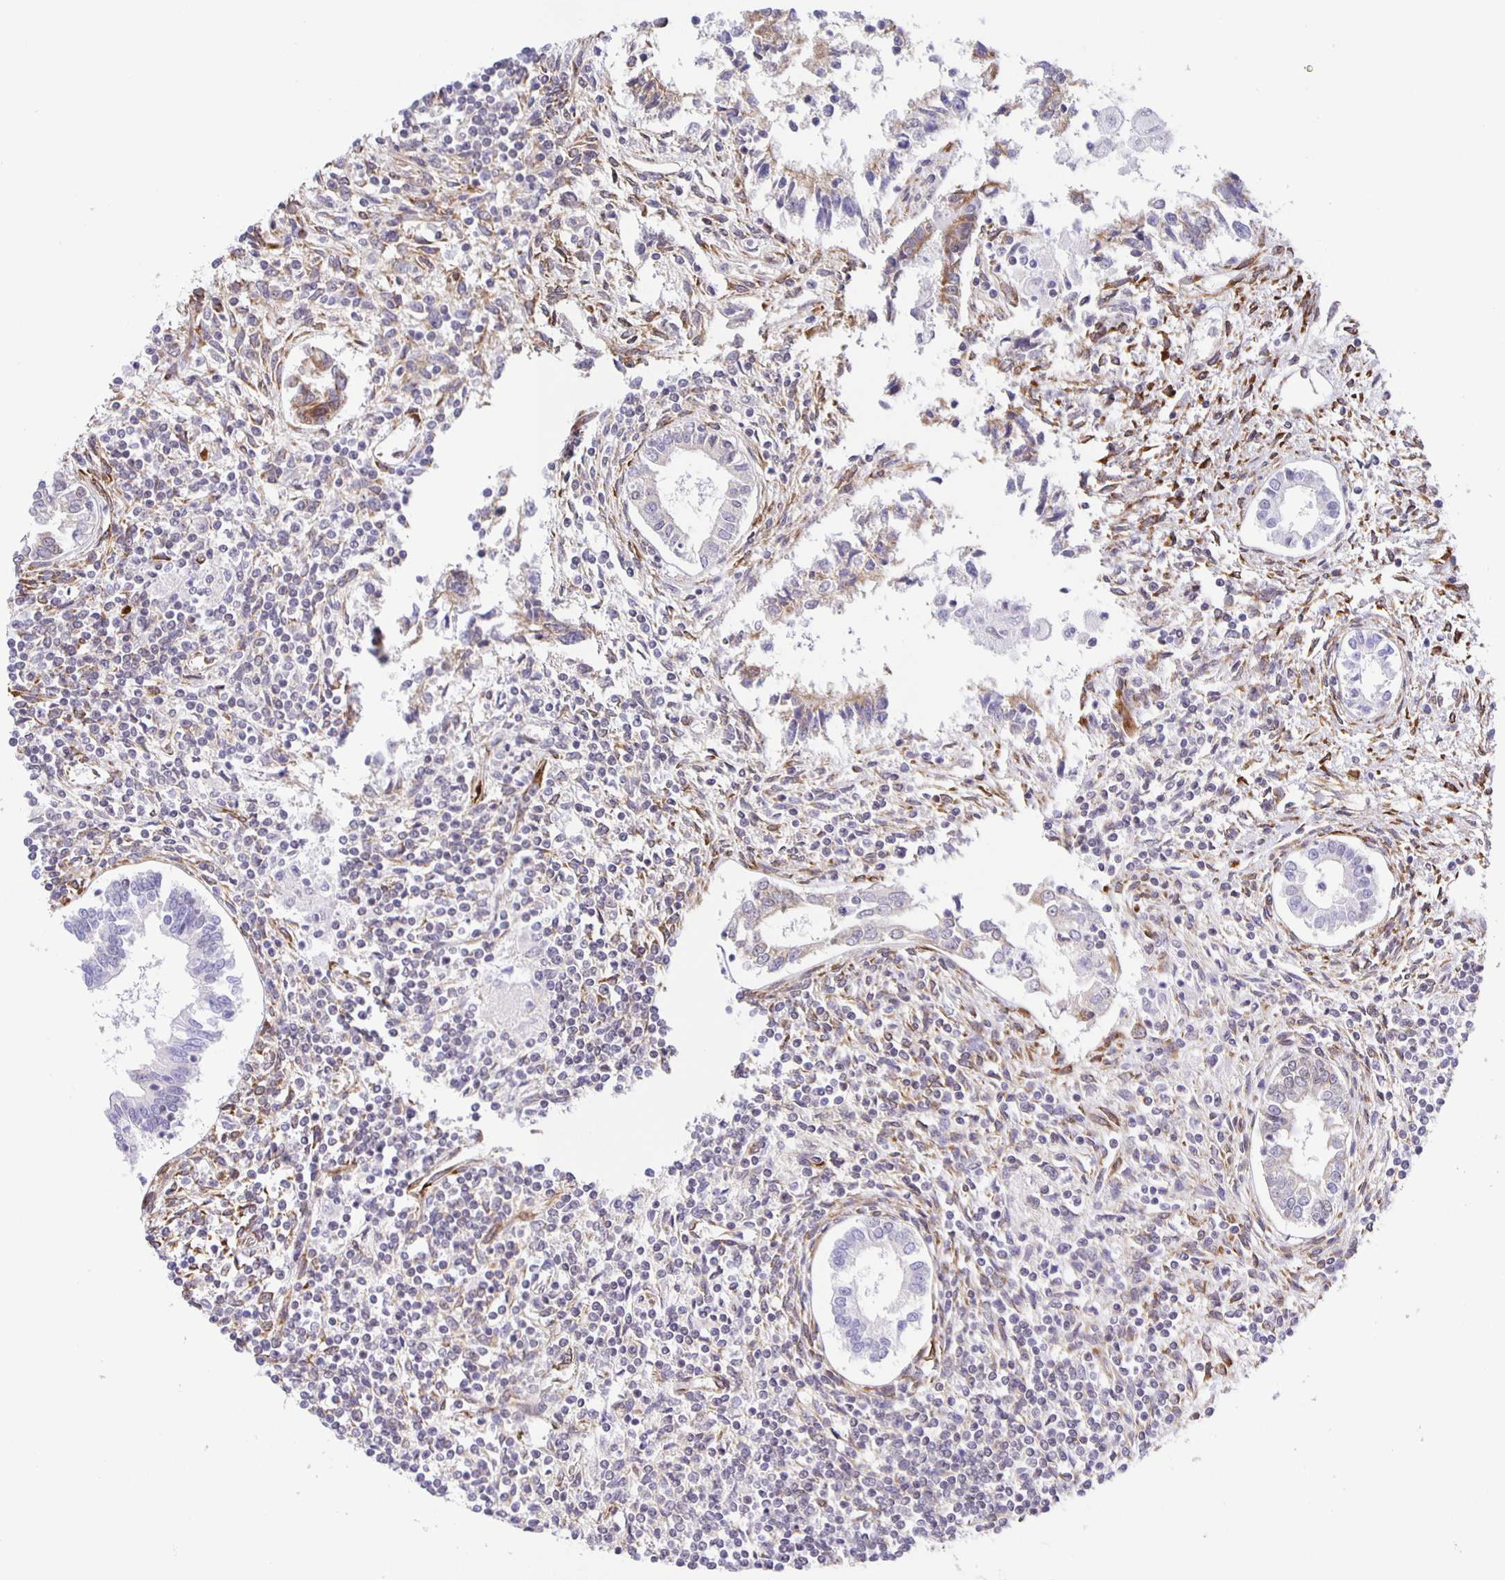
{"staining": {"intensity": "weak", "quantity": "<25%", "location": "nuclear"}, "tissue": "testis cancer", "cell_type": "Tumor cells", "image_type": "cancer", "snomed": [{"axis": "morphology", "description": "Carcinoma, Embryonal, NOS"}, {"axis": "topography", "description": "Testis"}], "caption": "The immunohistochemistry (IHC) image has no significant staining in tumor cells of testis cancer tissue.", "gene": "ZRANB2", "patient": {"sex": "male", "age": 37}}